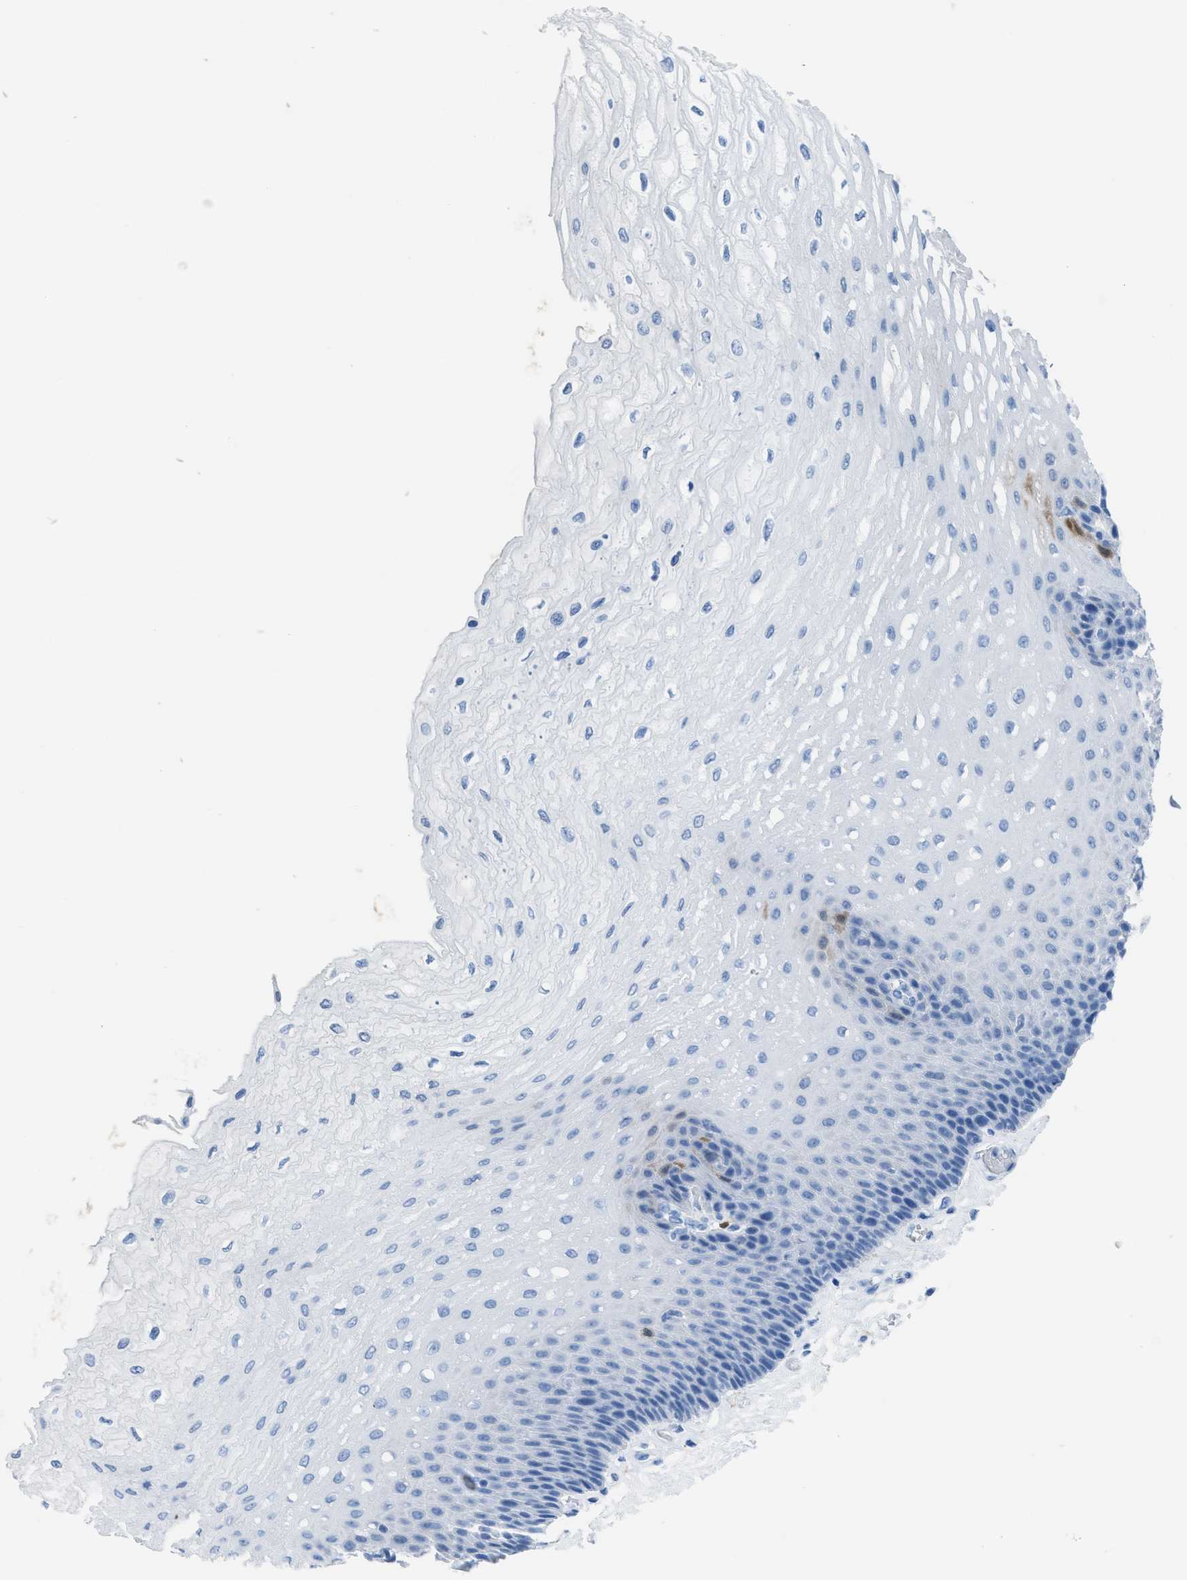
{"staining": {"intensity": "weak", "quantity": "<25%", "location": "cytoplasmic/membranous"}, "tissue": "esophagus", "cell_type": "Squamous epithelial cells", "image_type": "normal", "snomed": [{"axis": "morphology", "description": "Normal tissue, NOS"}, {"axis": "topography", "description": "Esophagus"}], "caption": "High magnification brightfield microscopy of normal esophagus stained with DAB (3,3'-diaminobenzidine) (brown) and counterstained with hematoxylin (blue): squamous epithelial cells show no significant expression.", "gene": "CDKN2A", "patient": {"sex": "female", "age": 72}}